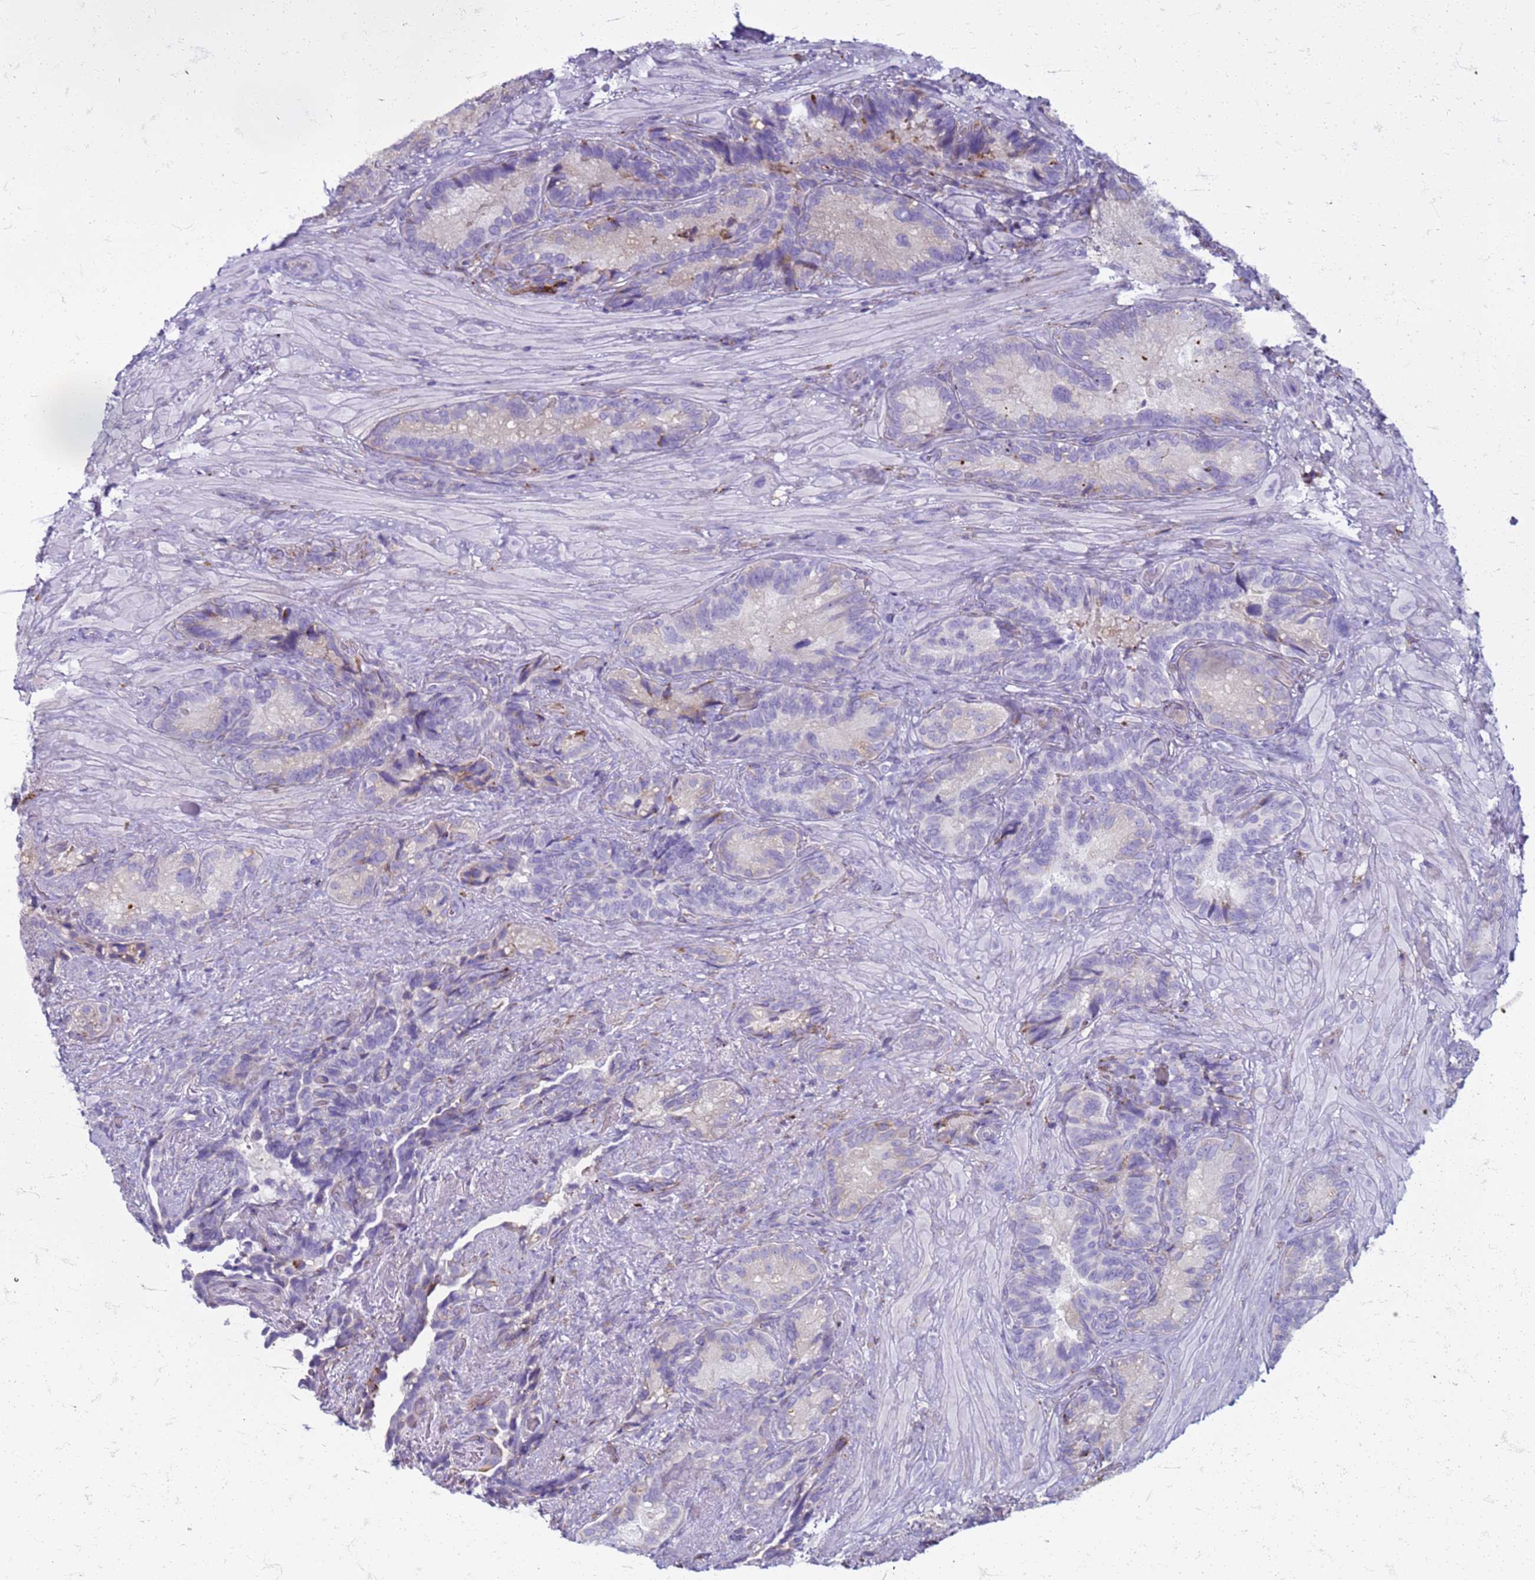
{"staining": {"intensity": "weak", "quantity": "<25%", "location": "cytoplasmic/membranous"}, "tissue": "seminal vesicle", "cell_type": "Glandular cells", "image_type": "normal", "snomed": [{"axis": "morphology", "description": "Normal tissue, NOS"}, {"axis": "topography", "description": "Seminal veicle"}], "caption": "Glandular cells are negative for brown protein staining in benign seminal vesicle. (DAB immunohistochemistry, high magnification).", "gene": "PDK3", "patient": {"sex": "male", "age": 62}}